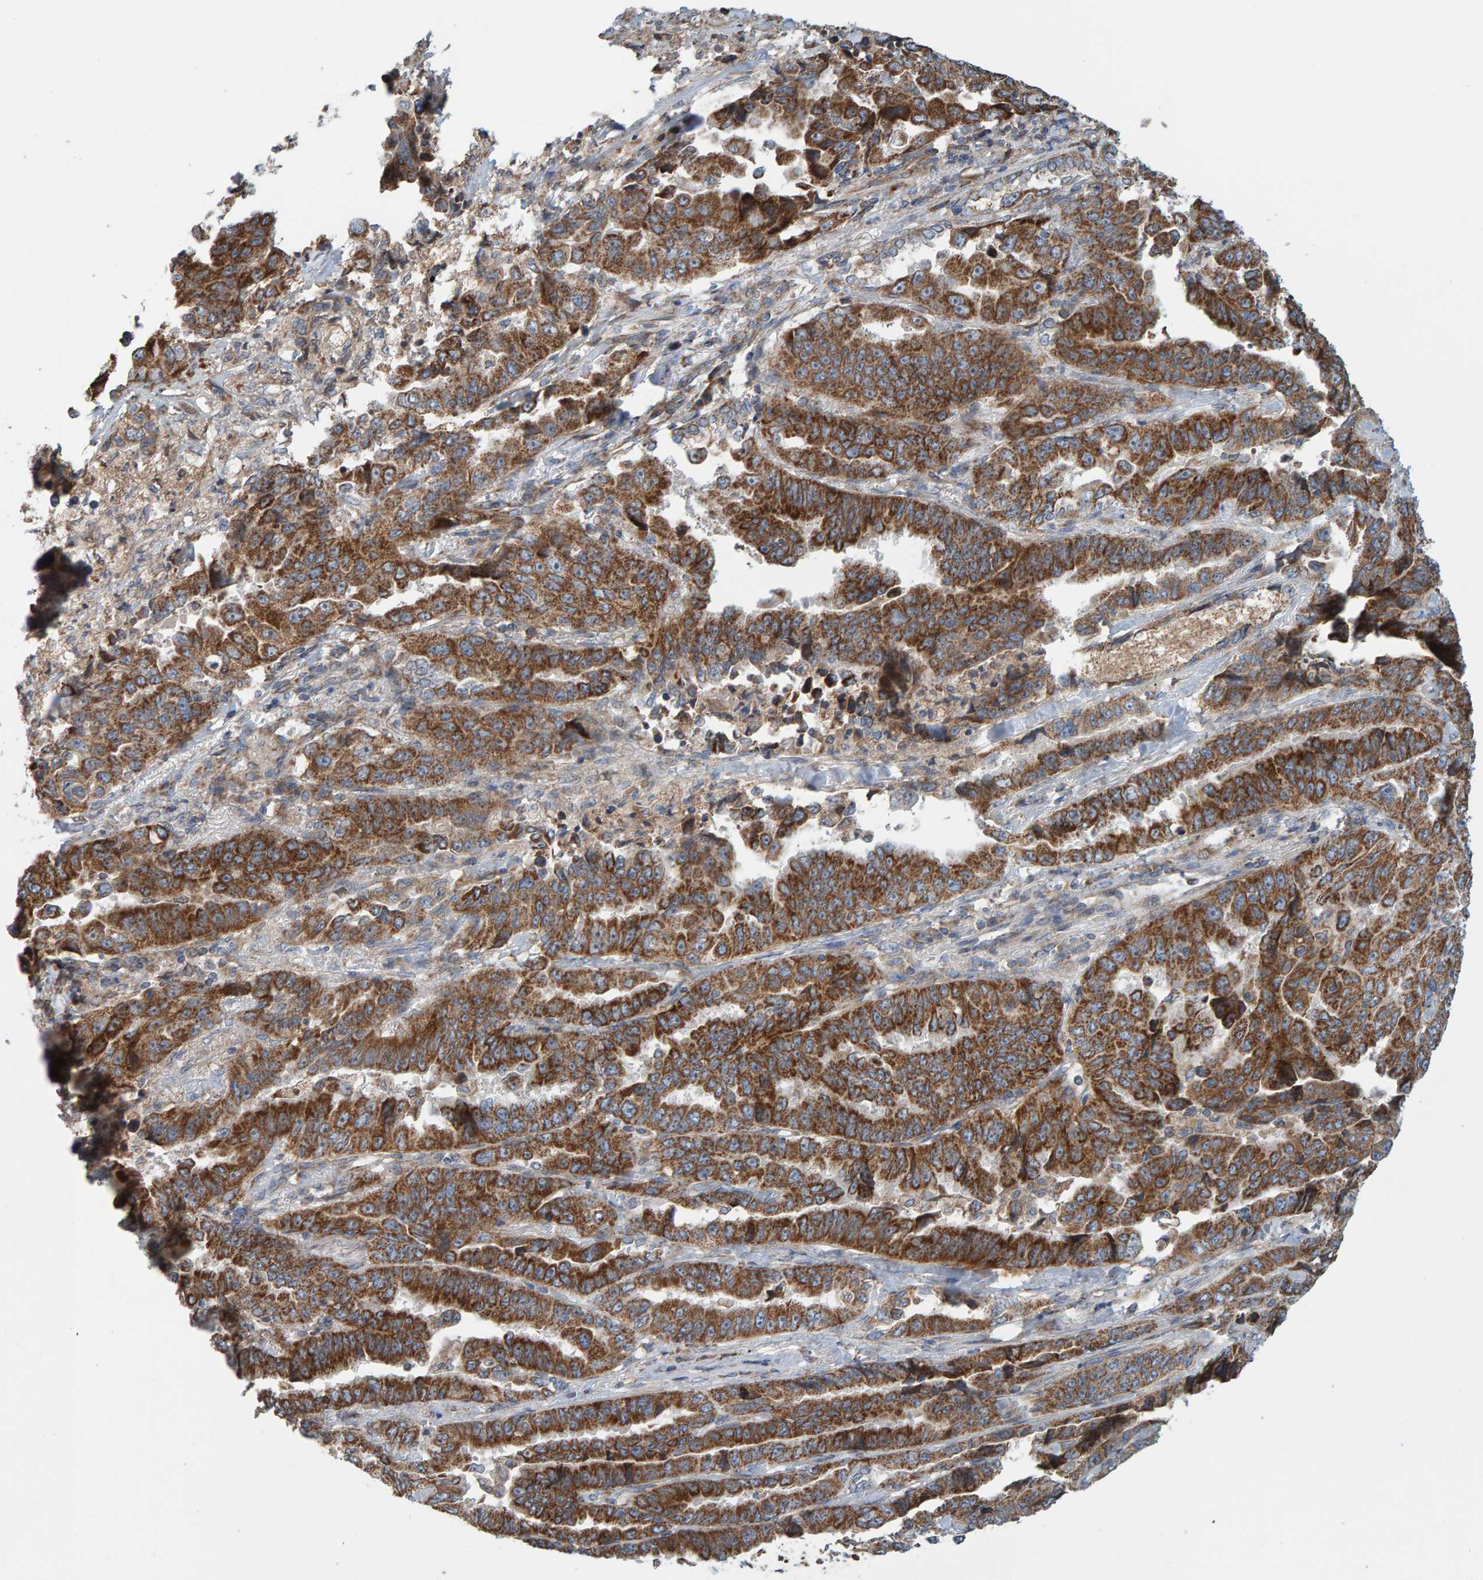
{"staining": {"intensity": "strong", "quantity": ">75%", "location": "cytoplasmic/membranous"}, "tissue": "lung cancer", "cell_type": "Tumor cells", "image_type": "cancer", "snomed": [{"axis": "morphology", "description": "Adenocarcinoma, NOS"}, {"axis": "topography", "description": "Lung"}], "caption": "Human lung cancer stained for a protein (brown) displays strong cytoplasmic/membranous positive expression in about >75% of tumor cells.", "gene": "MRPL45", "patient": {"sex": "female", "age": 51}}